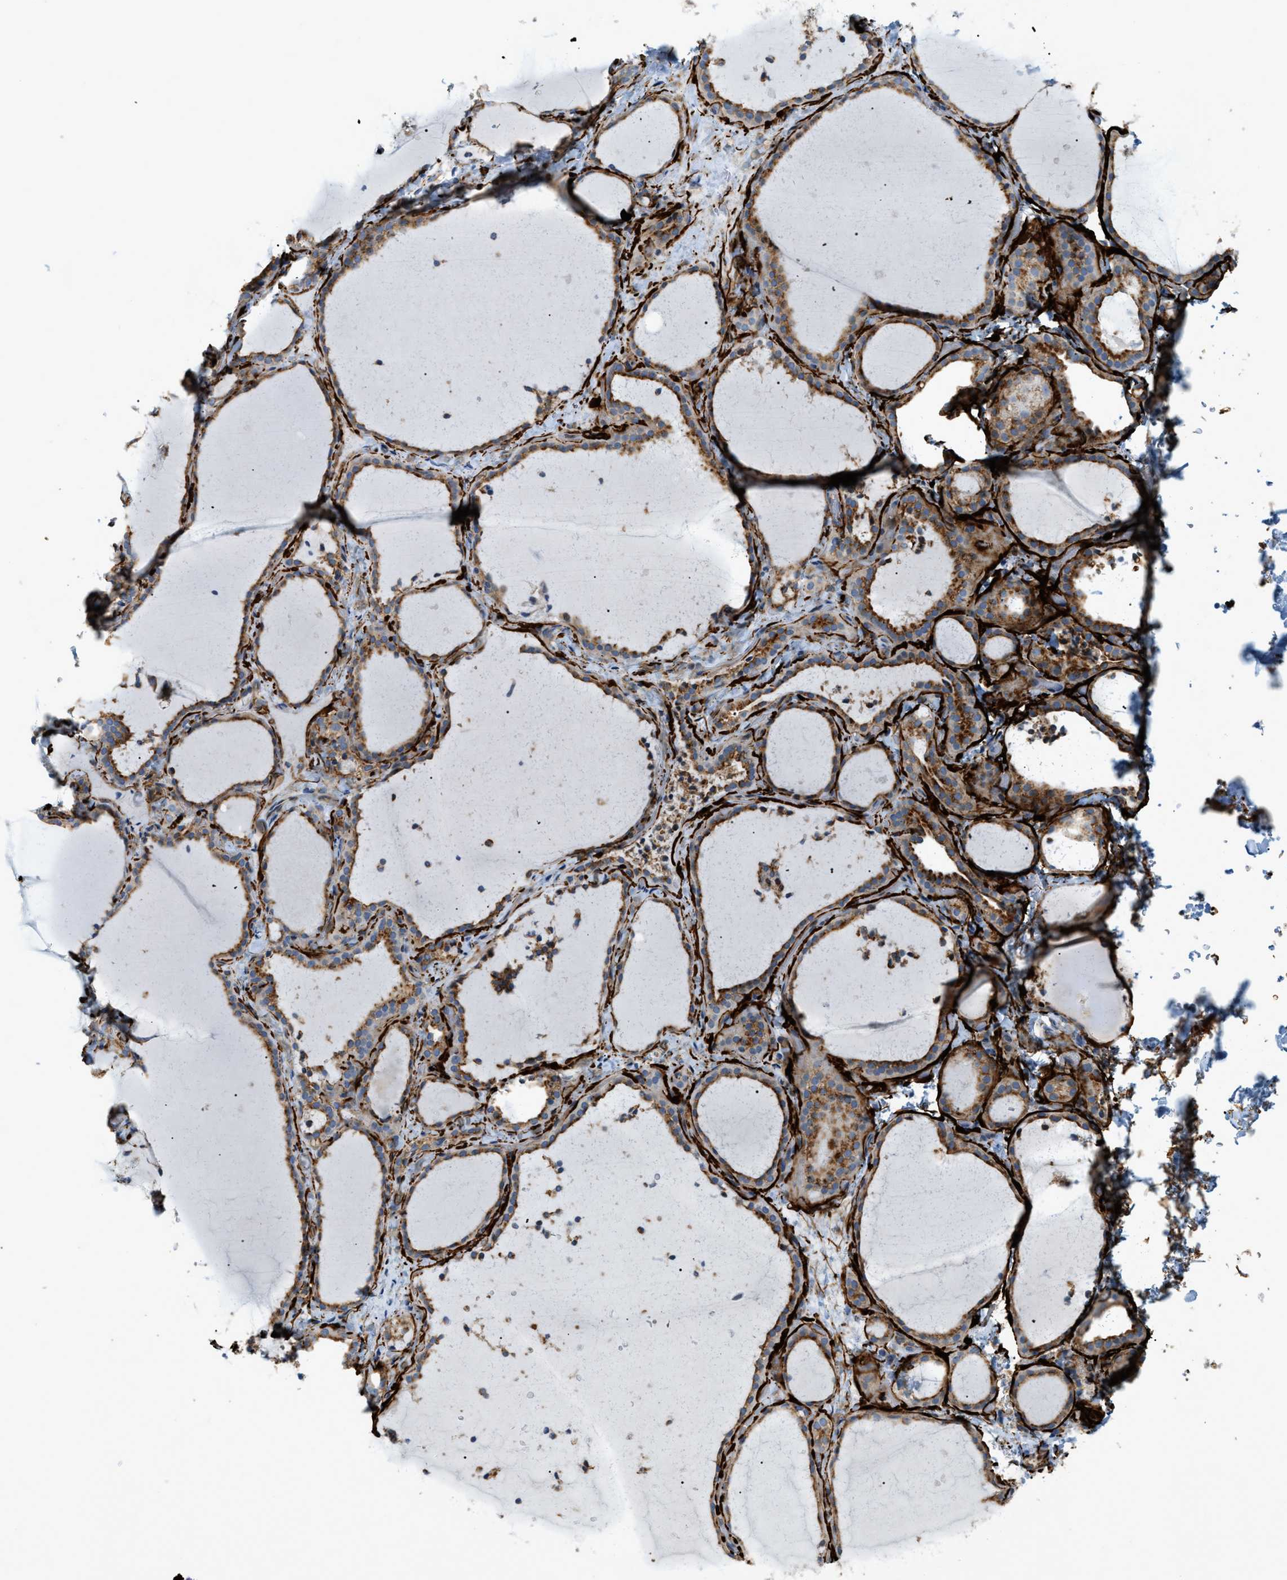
{"staining": {"intensity": "moderate", "quantity": ">75%", "location": "cytoplasmic/membranous"}, "tissue": "thyroid gland", "cell_type": "Glandular cells", "image_type": "normal", "snomed": [{"axis": "morphology", "description": "Normal tissue, NOS"}, {"axis": "topography", "description": "Thyroid gland"}], "caption": "Protein staining of benign thyroid gland reveals moderate cytoplasmic/membranous staining in about >75% of glandular cells. (DAB (3,3'-diaminobenzidine) = brown stain, brightfield microscopy at high magnification).", "gene": "LMBRD1", "patient": {"sex": "female", "age": 22}}